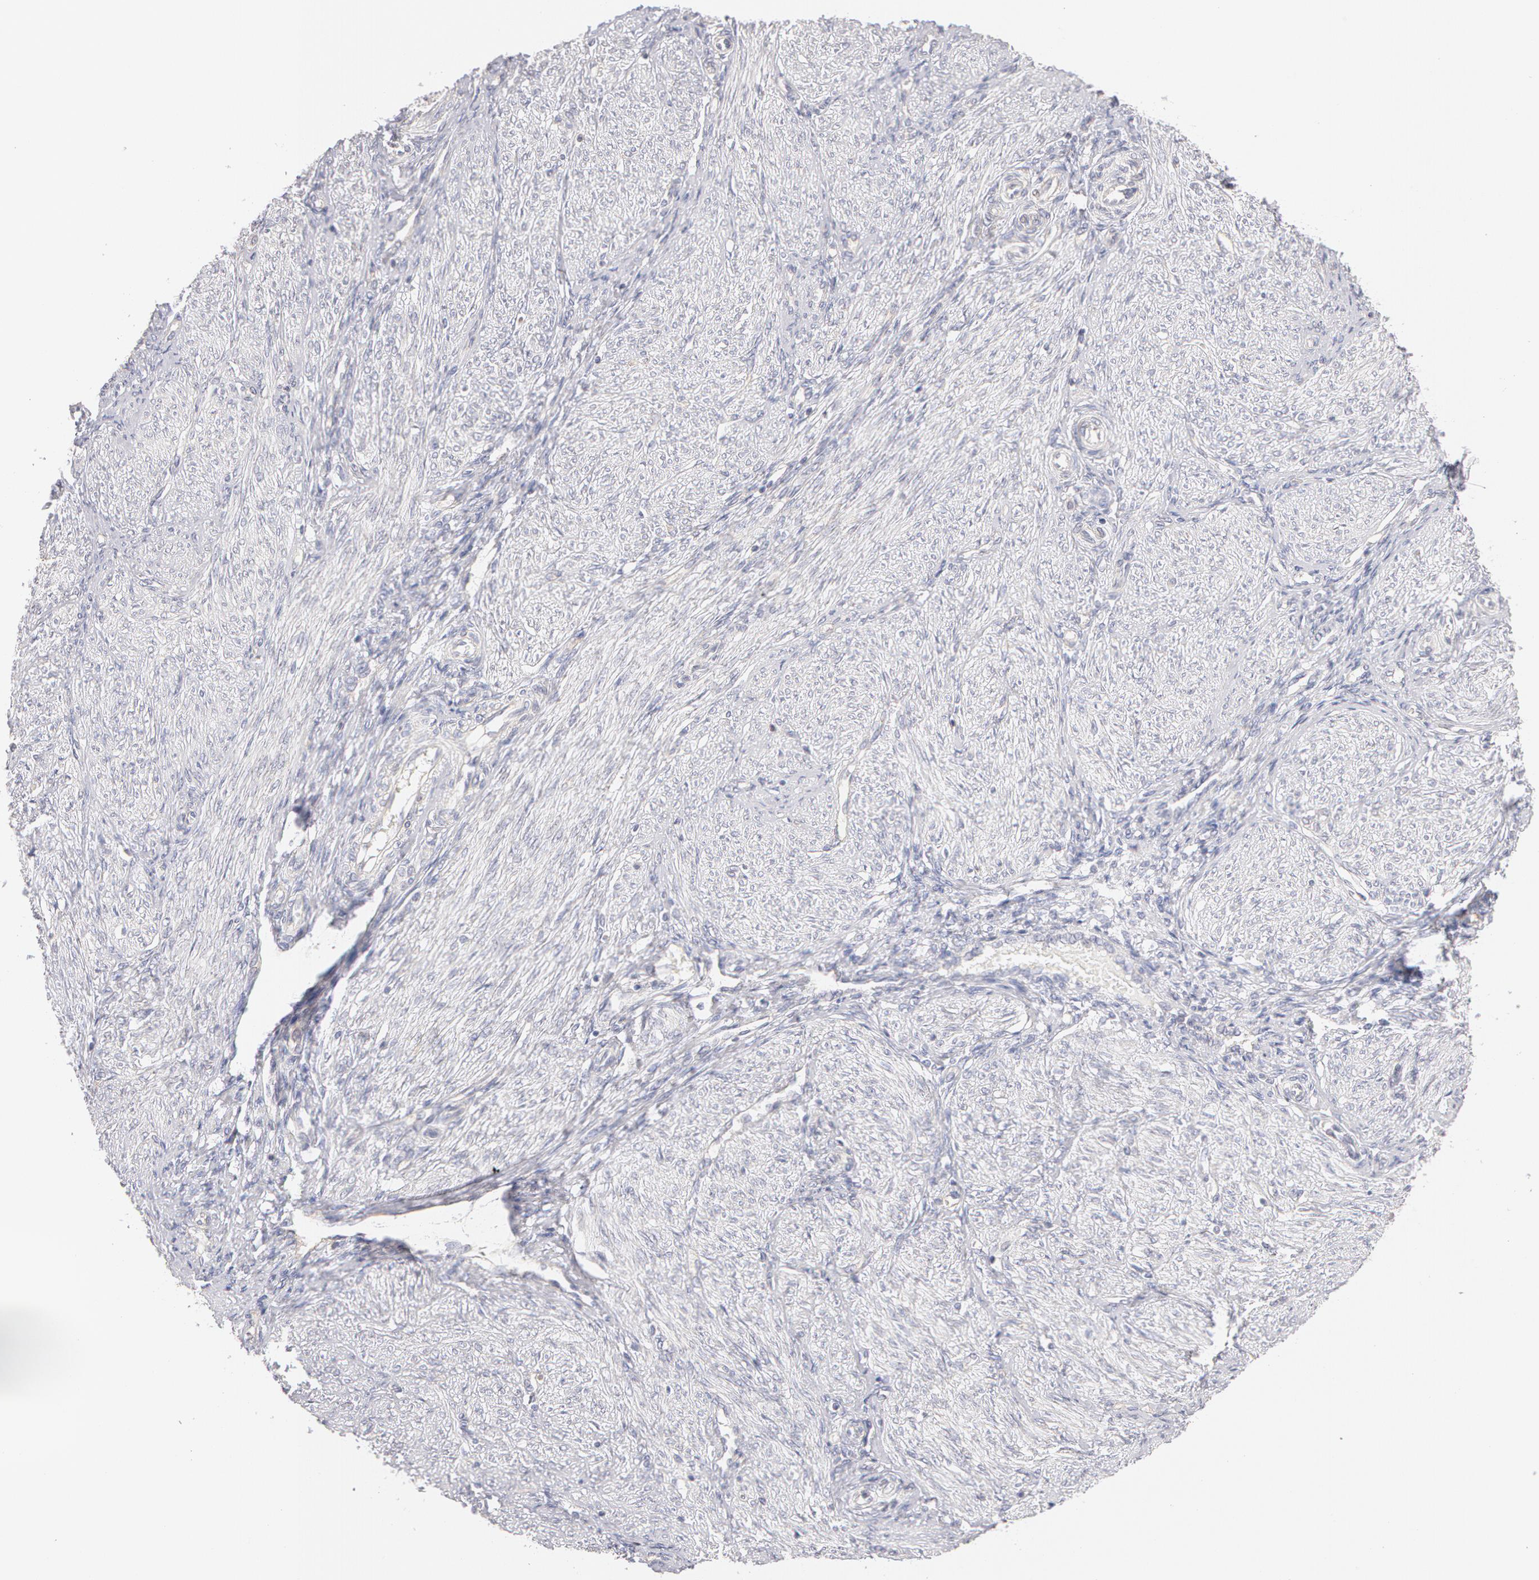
{"staining": {"intensity": "weak", "quantity": "<25%", "location": "none"}, "tissue": "endometrium", "cell_type": "Cells in endometrial stroma", "image_type": "normal", "snomed": [{"axis": "morphology", "description": "Normal tissue, NOS"}, {"axis": "topography", "description": "Endometrium"}], "caption": "IHC histopathology image of normal human endometrium stained for a protein (brown), which demonstrates no staining in cells in endometrial stroma.", "gene": "DDX3X", "patient": {"sex": "female", "age": 36}}